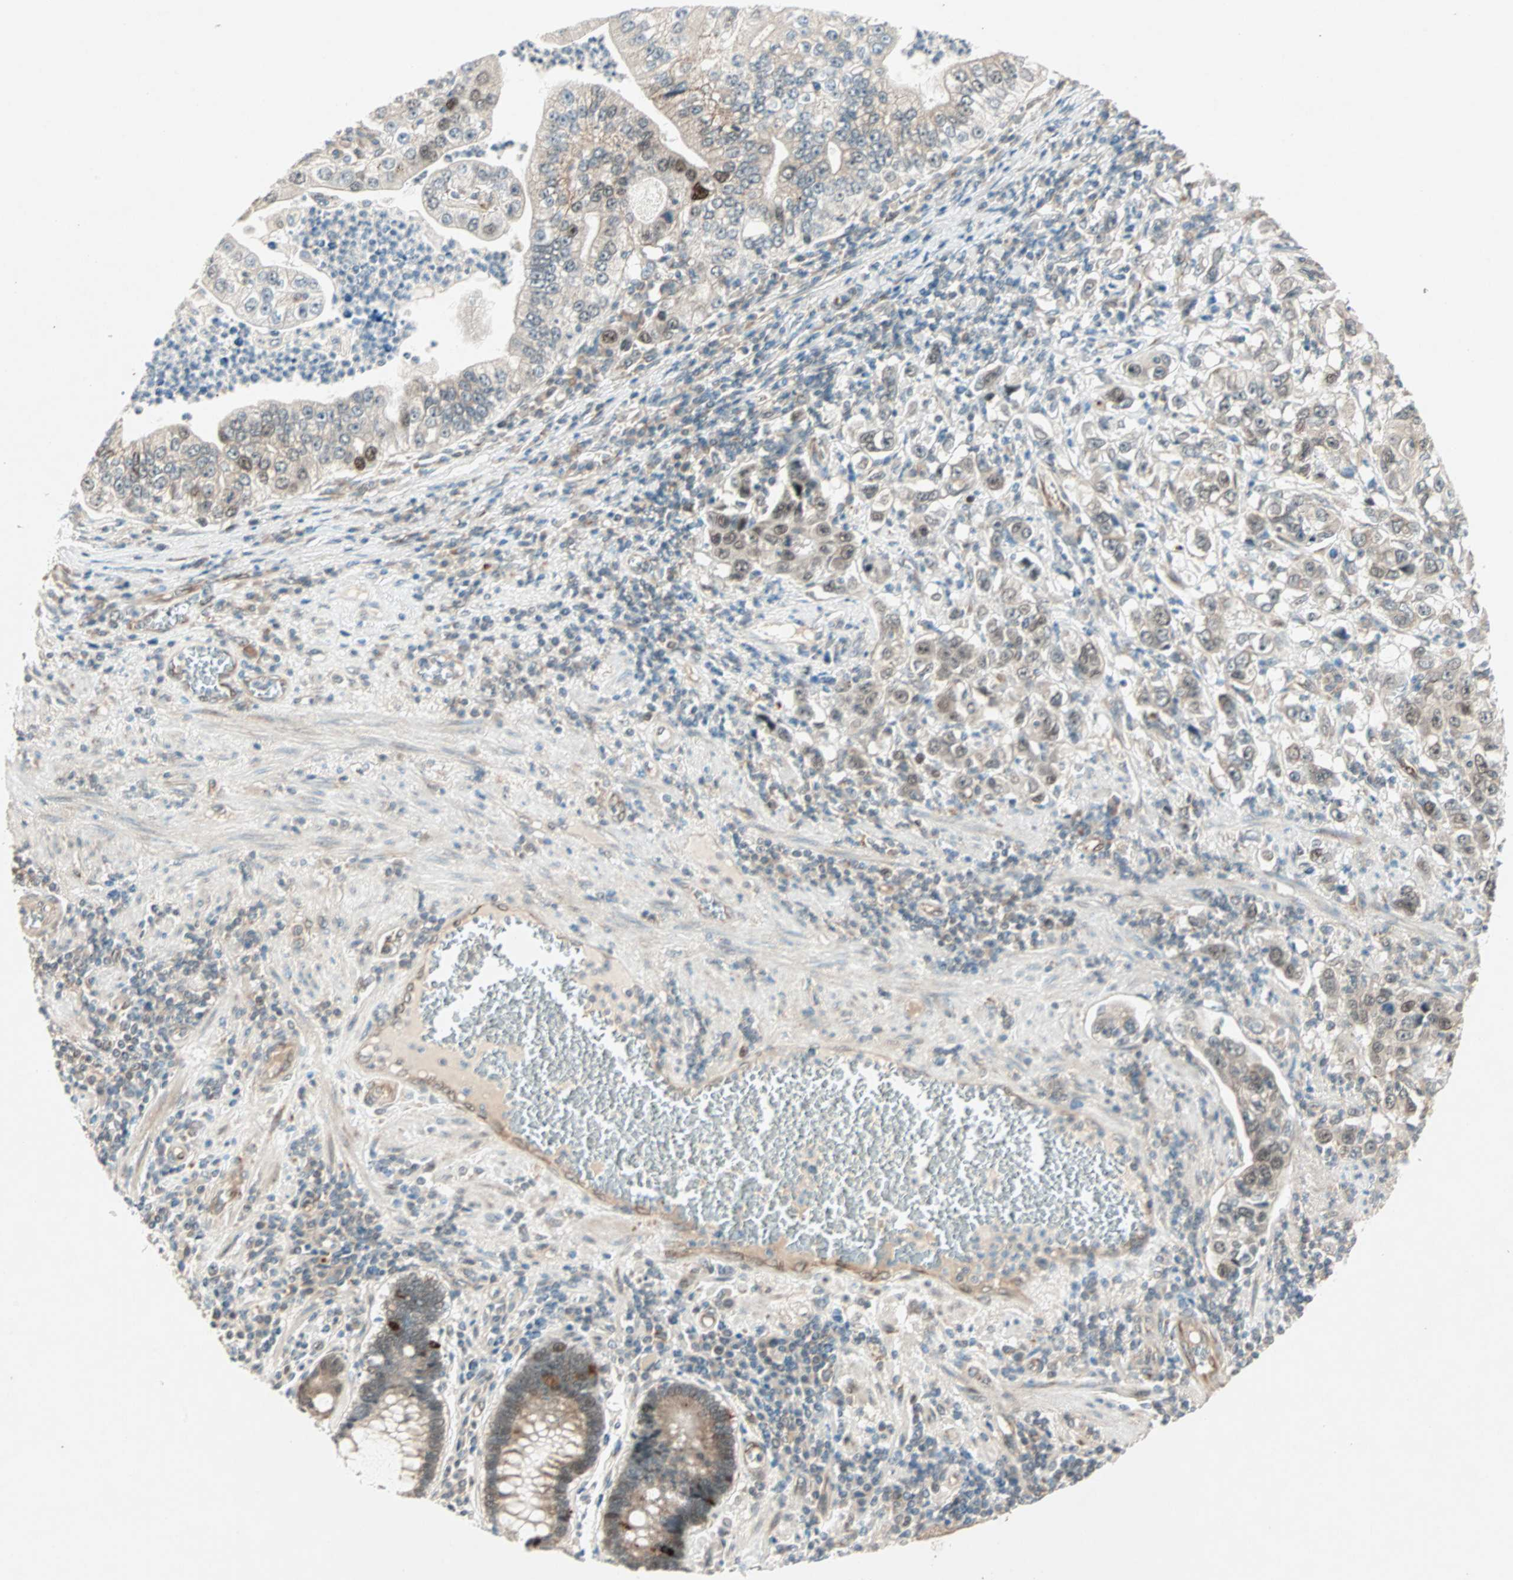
{"staining": {"intensity": "weak", "quantity": ">75%", "location": "cytoplasmic/membranous,nuclear"}, "tissue": "stomach cancer", "cell_type": "Tumor cells", "image_type": "cancer", "snomed": [{"axis": "morphology", "description": "Adenocarcinoma, NOS"}, {"axis": "topography", "description": "Stomach, lower"}], "caption": "Immunohistochemistry (IHC) histopathology image of adenocarcinoma (stomach) stained for a protein (brown), which shows low levels of weak cytoplasmic/membranous and nuclear staining in approximately >75% of tumor cells.", "gene": "ZNF37A", "patient": {"sex": "female", "age": 72}}